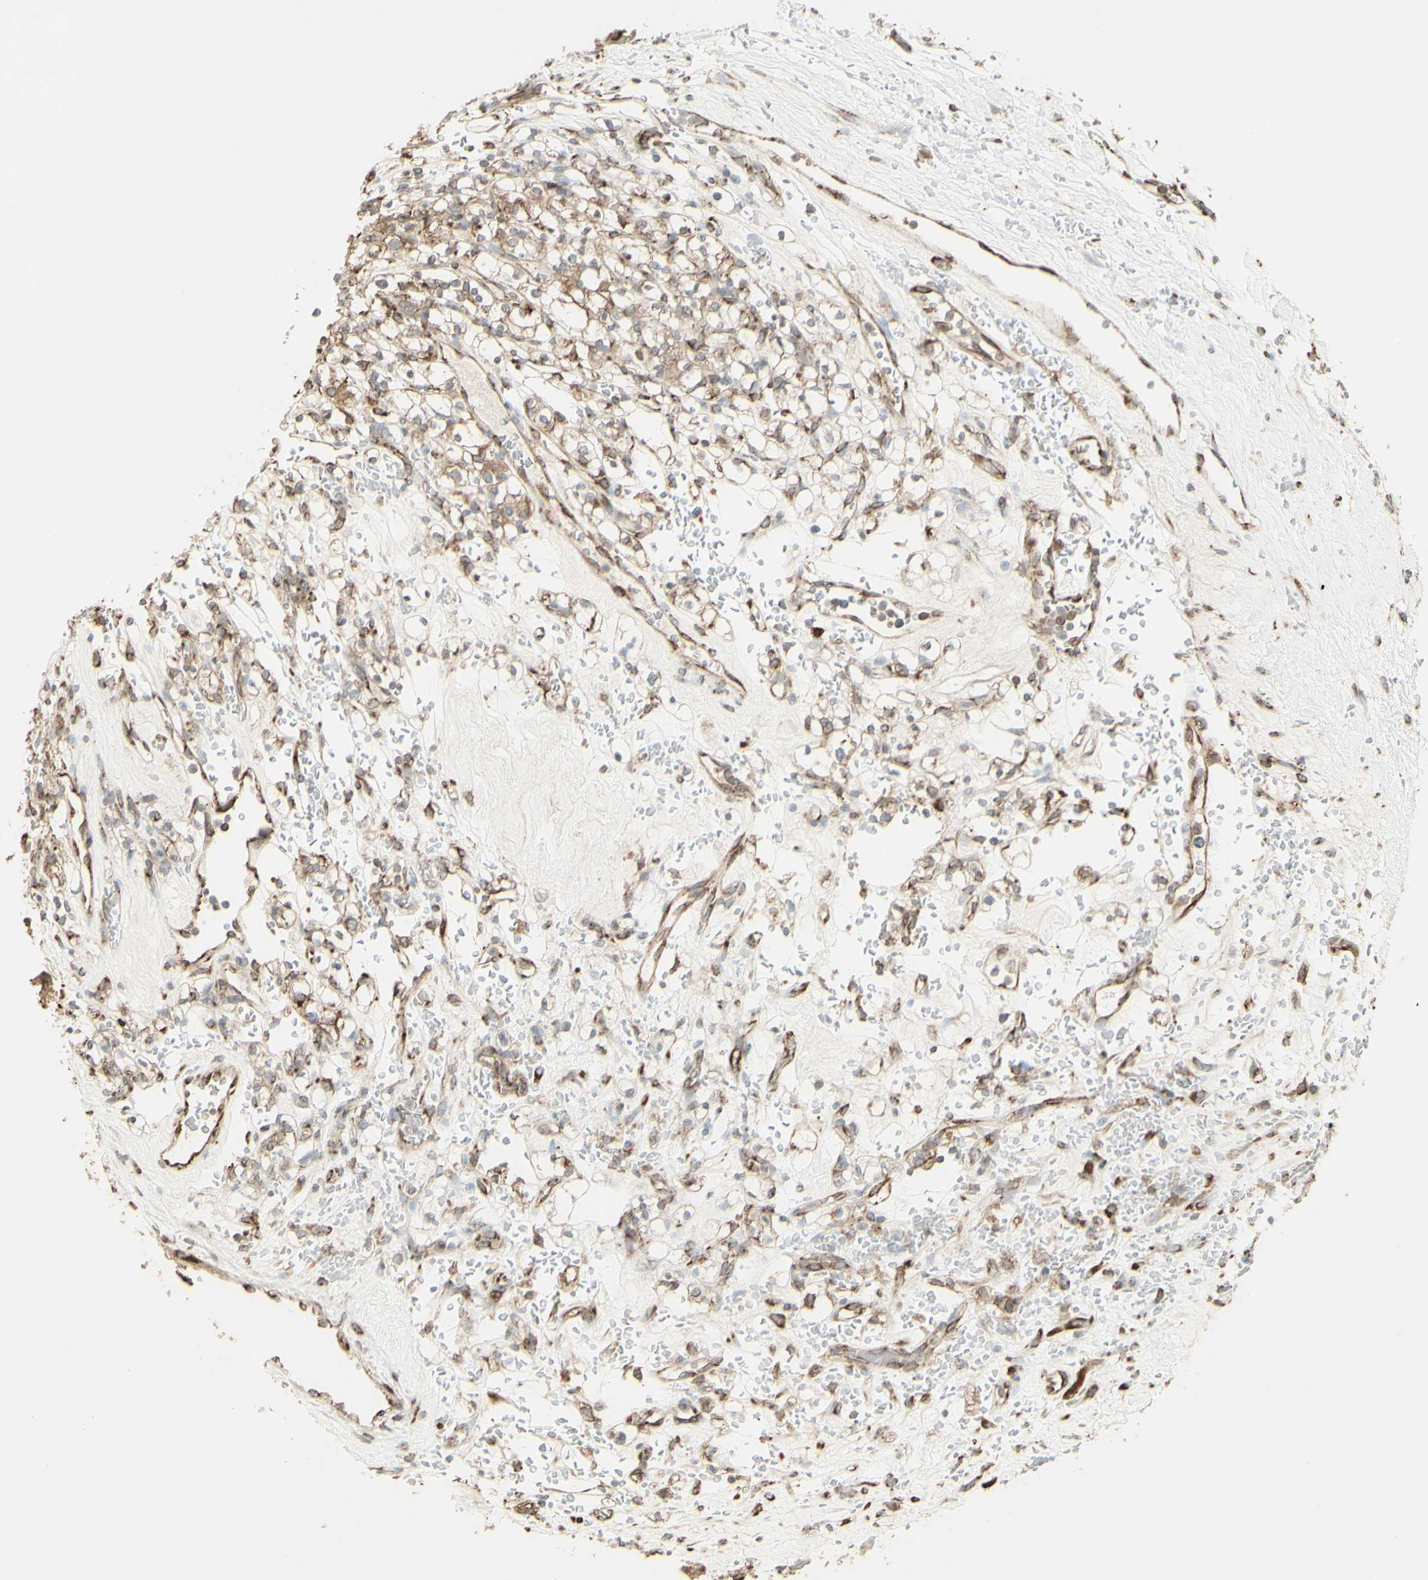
{"staining": {"intensity": "weak", "quantity": ">75%", "location": "cytoplasmic/membranous"}, "tissue": "renal cancer", "cell_type": "Tumor cells", "image_type": "cancer", "snomed": [{"axis": "morphology", "description": "Normal tissue, NOS"}, {"axis": "morphology", "description": "Adenocarcinoma, NOS"}, {"axis": "topography", "description": "Kidney"}], "caption": "Weak cytoplasmic/membranous expression is appreciated in approximately >75% of tumor cells in renal cancer.", "gene": "EEF1B2", "patient": {"sex": "female", "age": 72}}